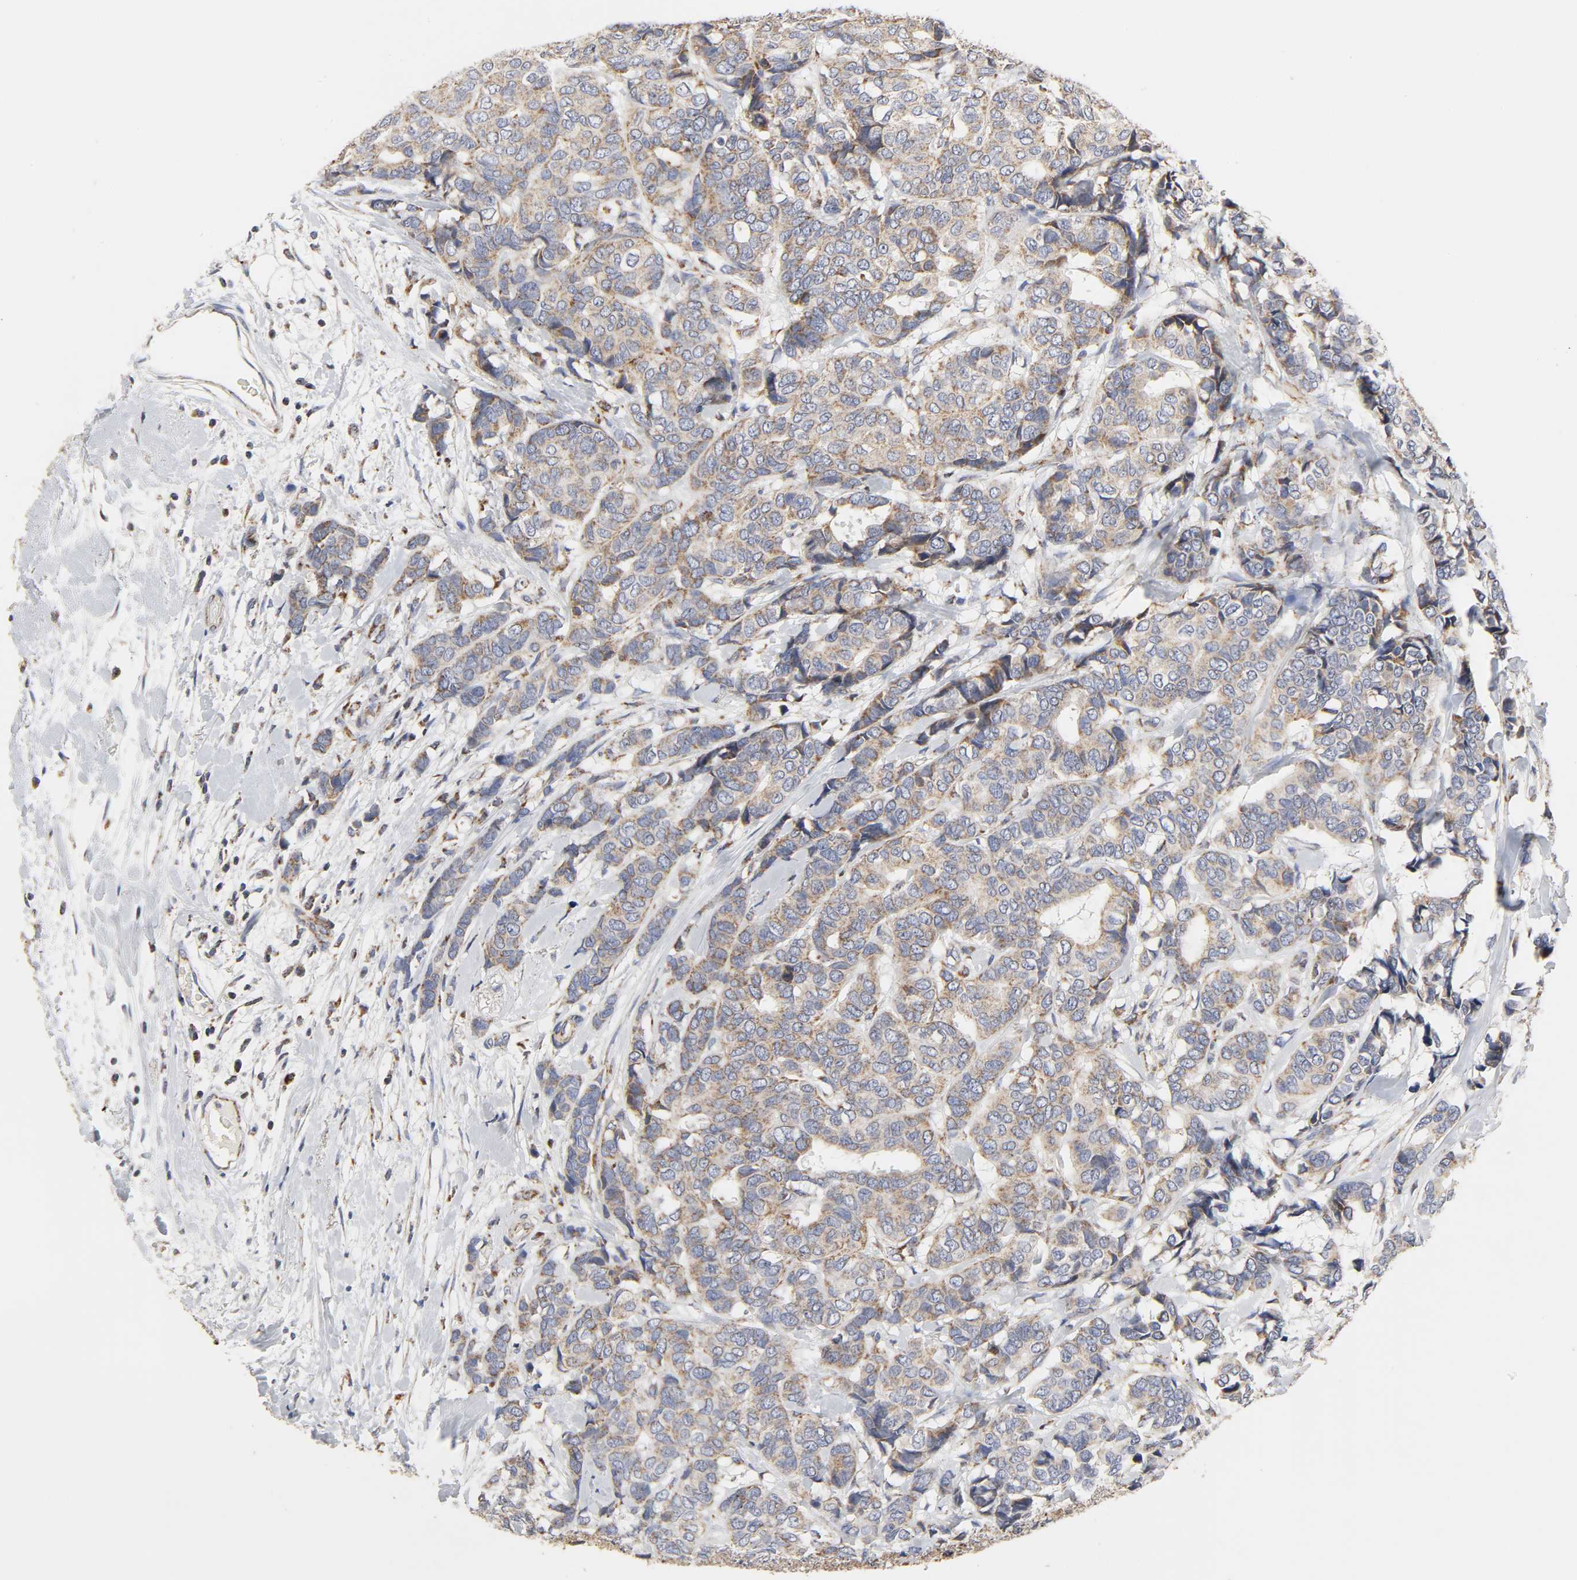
{"staining": {"intensity": "moderate", "quantity": ">75%", "location": "cytoplasmic/membranous"}, "tissue": "breast cancer", "cell_type": "Tumor cells", "image_type": "cancer", "snomed": [{"axis": "morphology", "description": "Duct carcinoma"}, {"axis": "topography", "description": "Breast"}], "caption": "About >75% of tumor cells in invasive ductal carcinoma (breast) show moderate cytoplasmic/membranous protein positivity as visualized by brown immunohistochemical staining.", "gene": "COX6B1", "patient": {"sex": "female", "age": 87}}